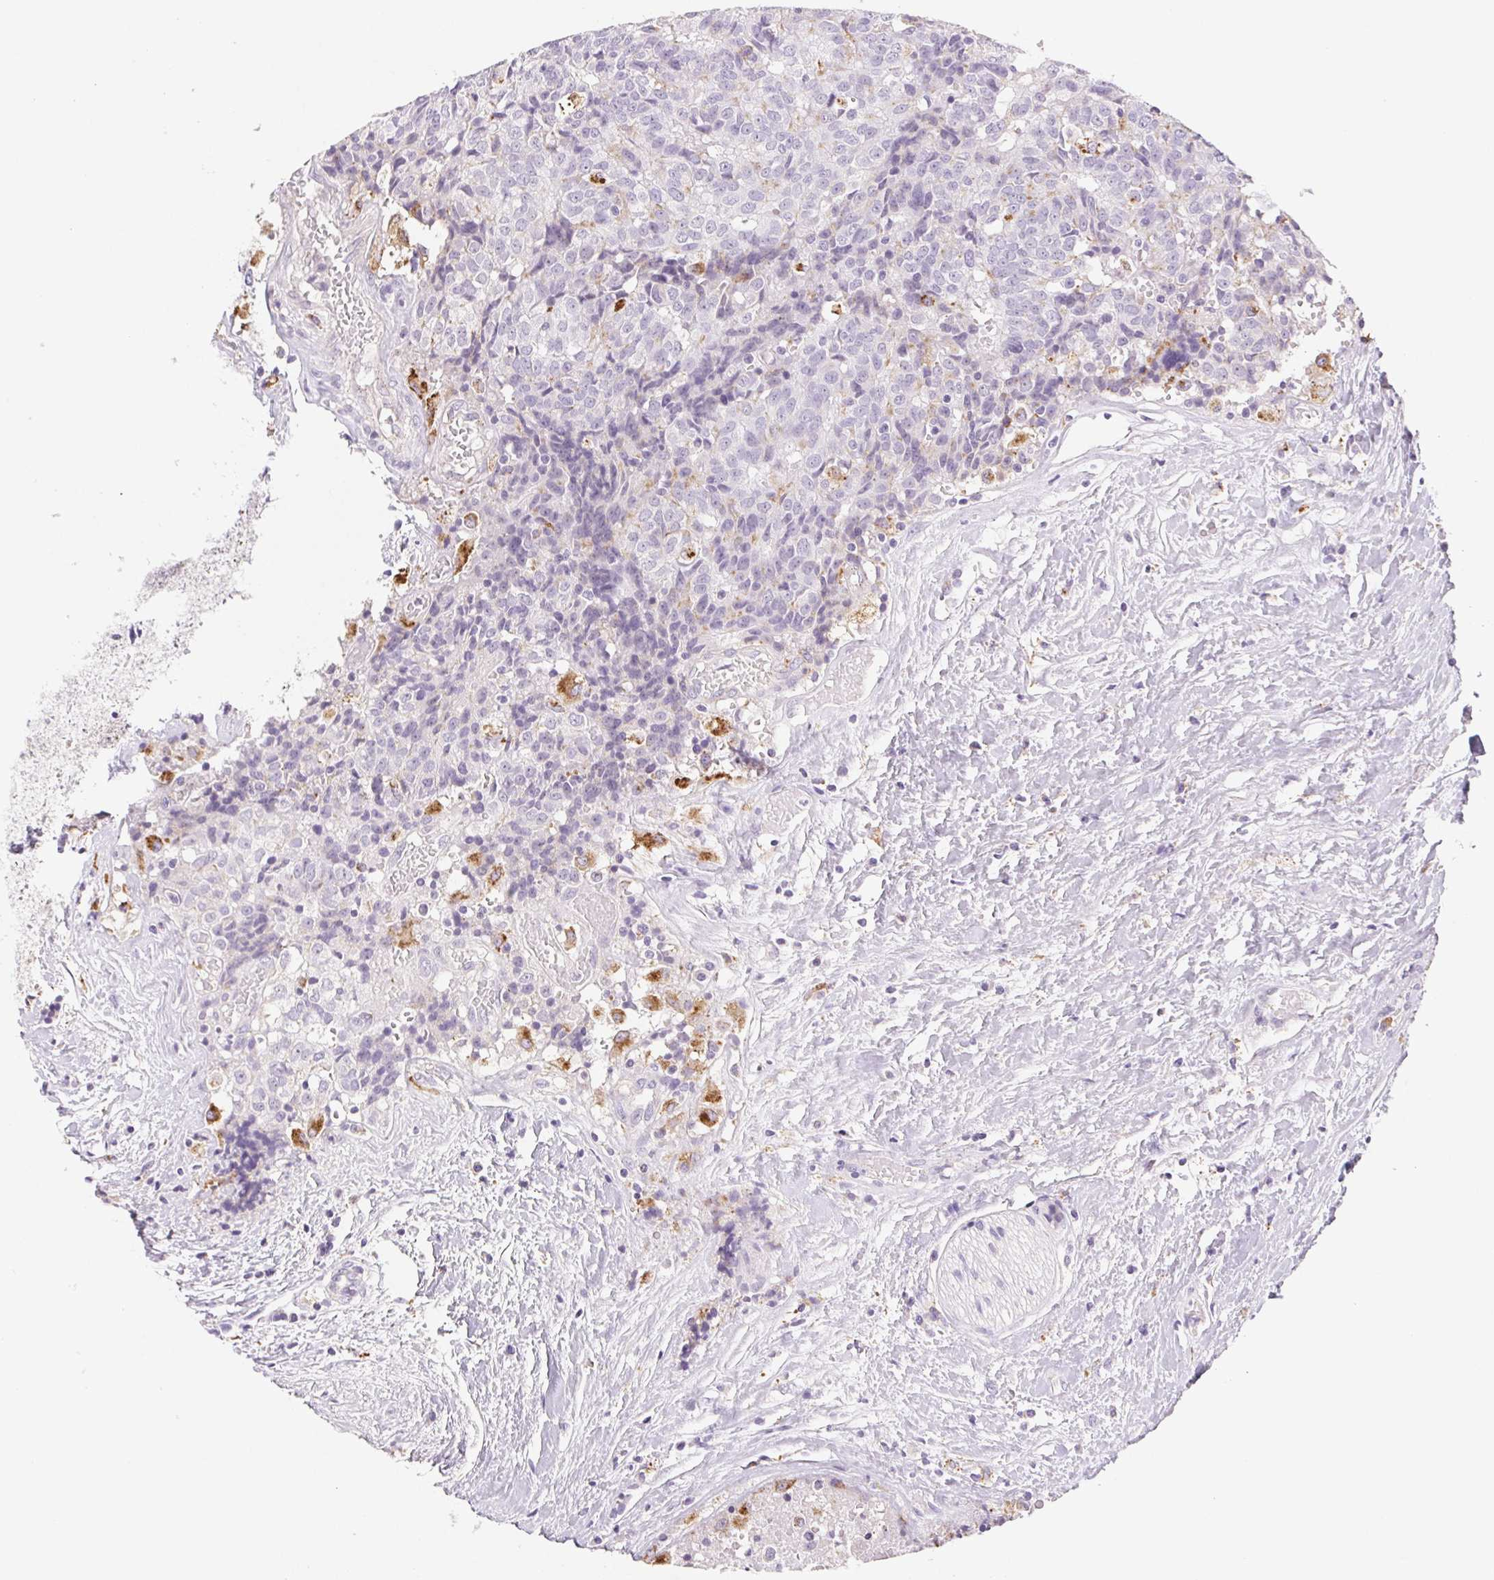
{"staining": {"intensity": "negative", "quantity": "none", "location": "none"}, "tissue": "prostate cancer", "cell_type": "Tumor cells", "image_type": "cancer", "snomed": [{"axis": "morphology", "description": "Adenocarcinoma, High grade"}, {"axis": "topography", "description": "Prostate and seminal vesicle, NOS"}], "caption": "Prostate cancer (adenocarcinoma (high-grade)) was stained to show a protein in brown. There is no significant staining in tumor cells.", "gene": "LIPA", "patient": {"sex": "male", "age": 60}}